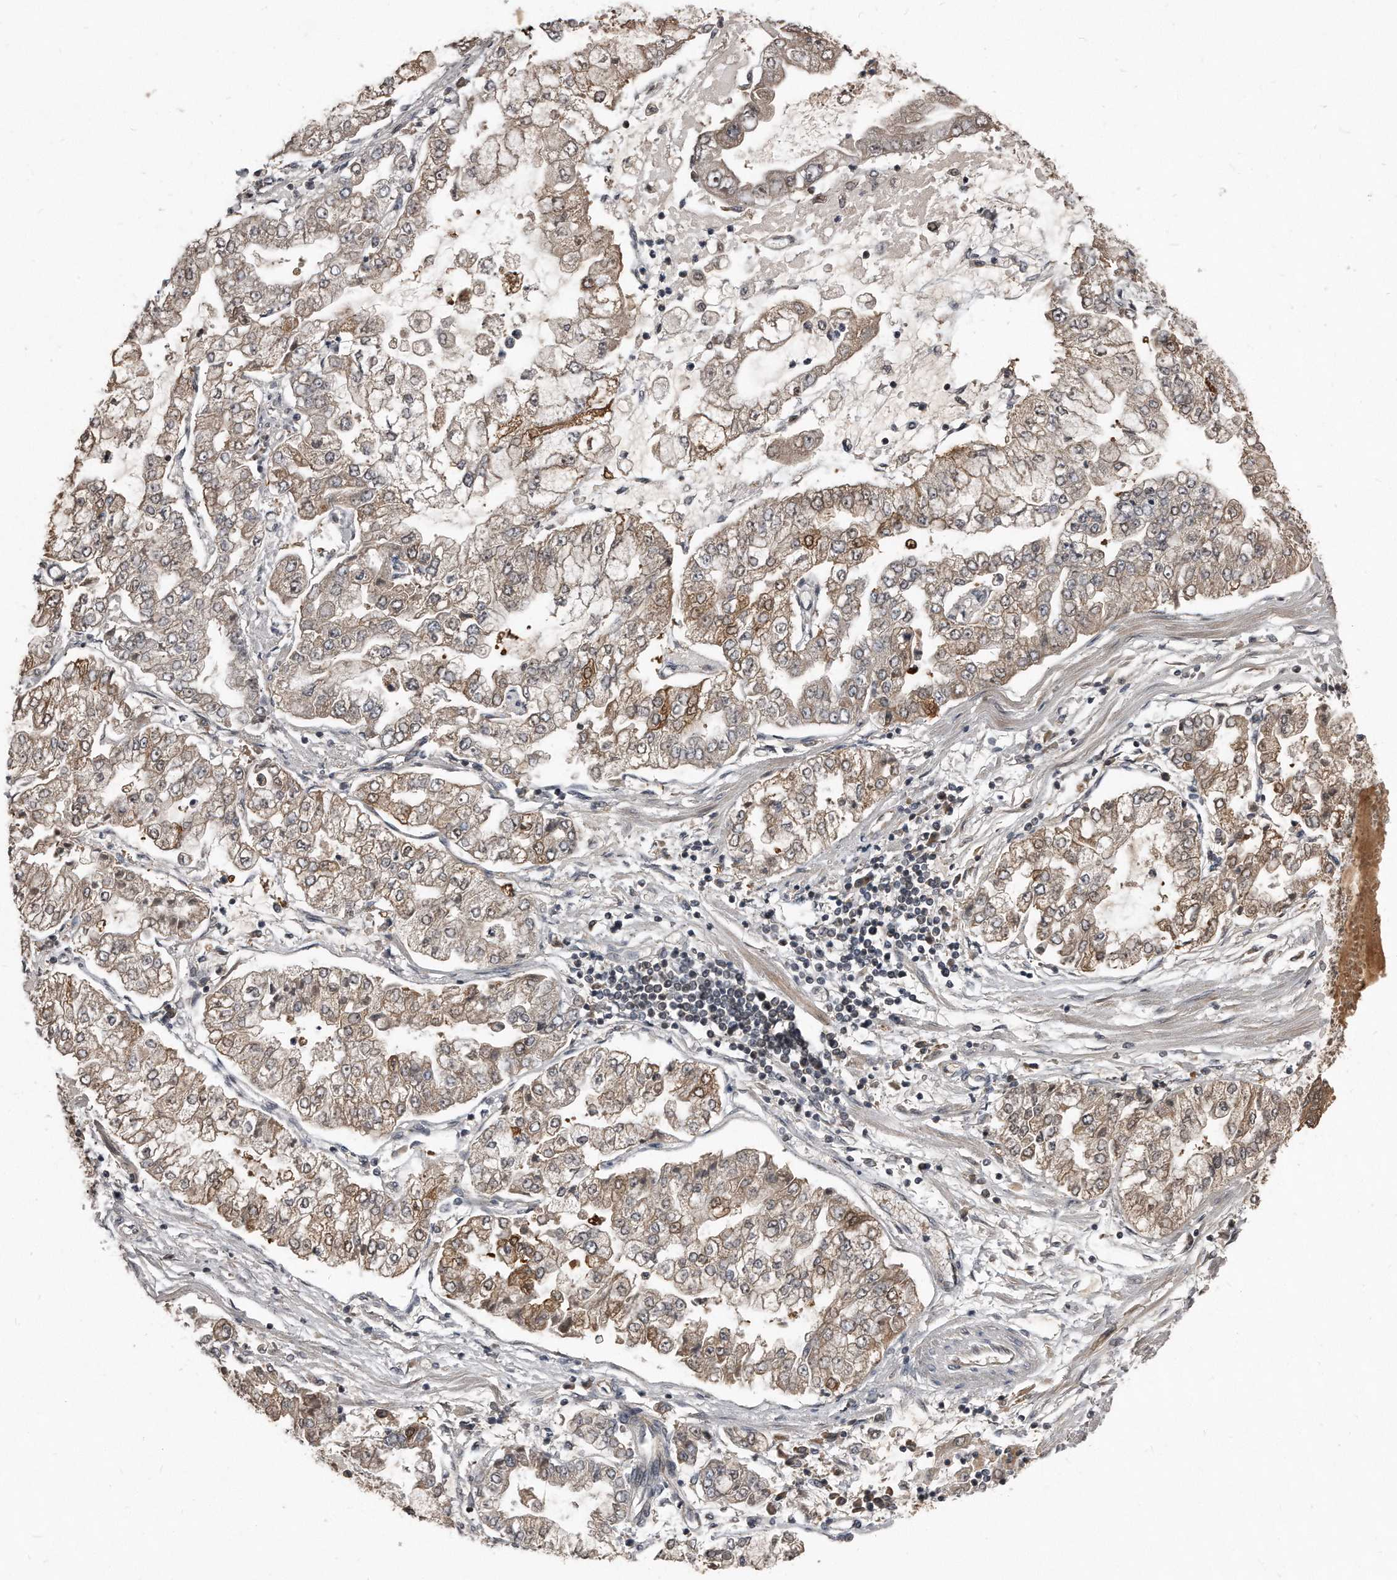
{"staining": {"intensity": "weak", "quantity": "25%-75%", "location": "cytoplasmic/membranous,nuclear"}, "tissue": "stomach cancer", "cell_type": "Tumor cells", "image_type": "cancer", "snomed": [{"axis": "morphology", "description": "Adenocarcinoma, NOS"}, {"axis": "topography", "description": "Stomach"}], "caption": "Weak cytoplasmic/membranous and nuclear positivity is seen in approximately 25%-75% of tumor cells in stomach cancer.", "gene": "GCH1", "patient": {"sex": "male", "age": 76}}